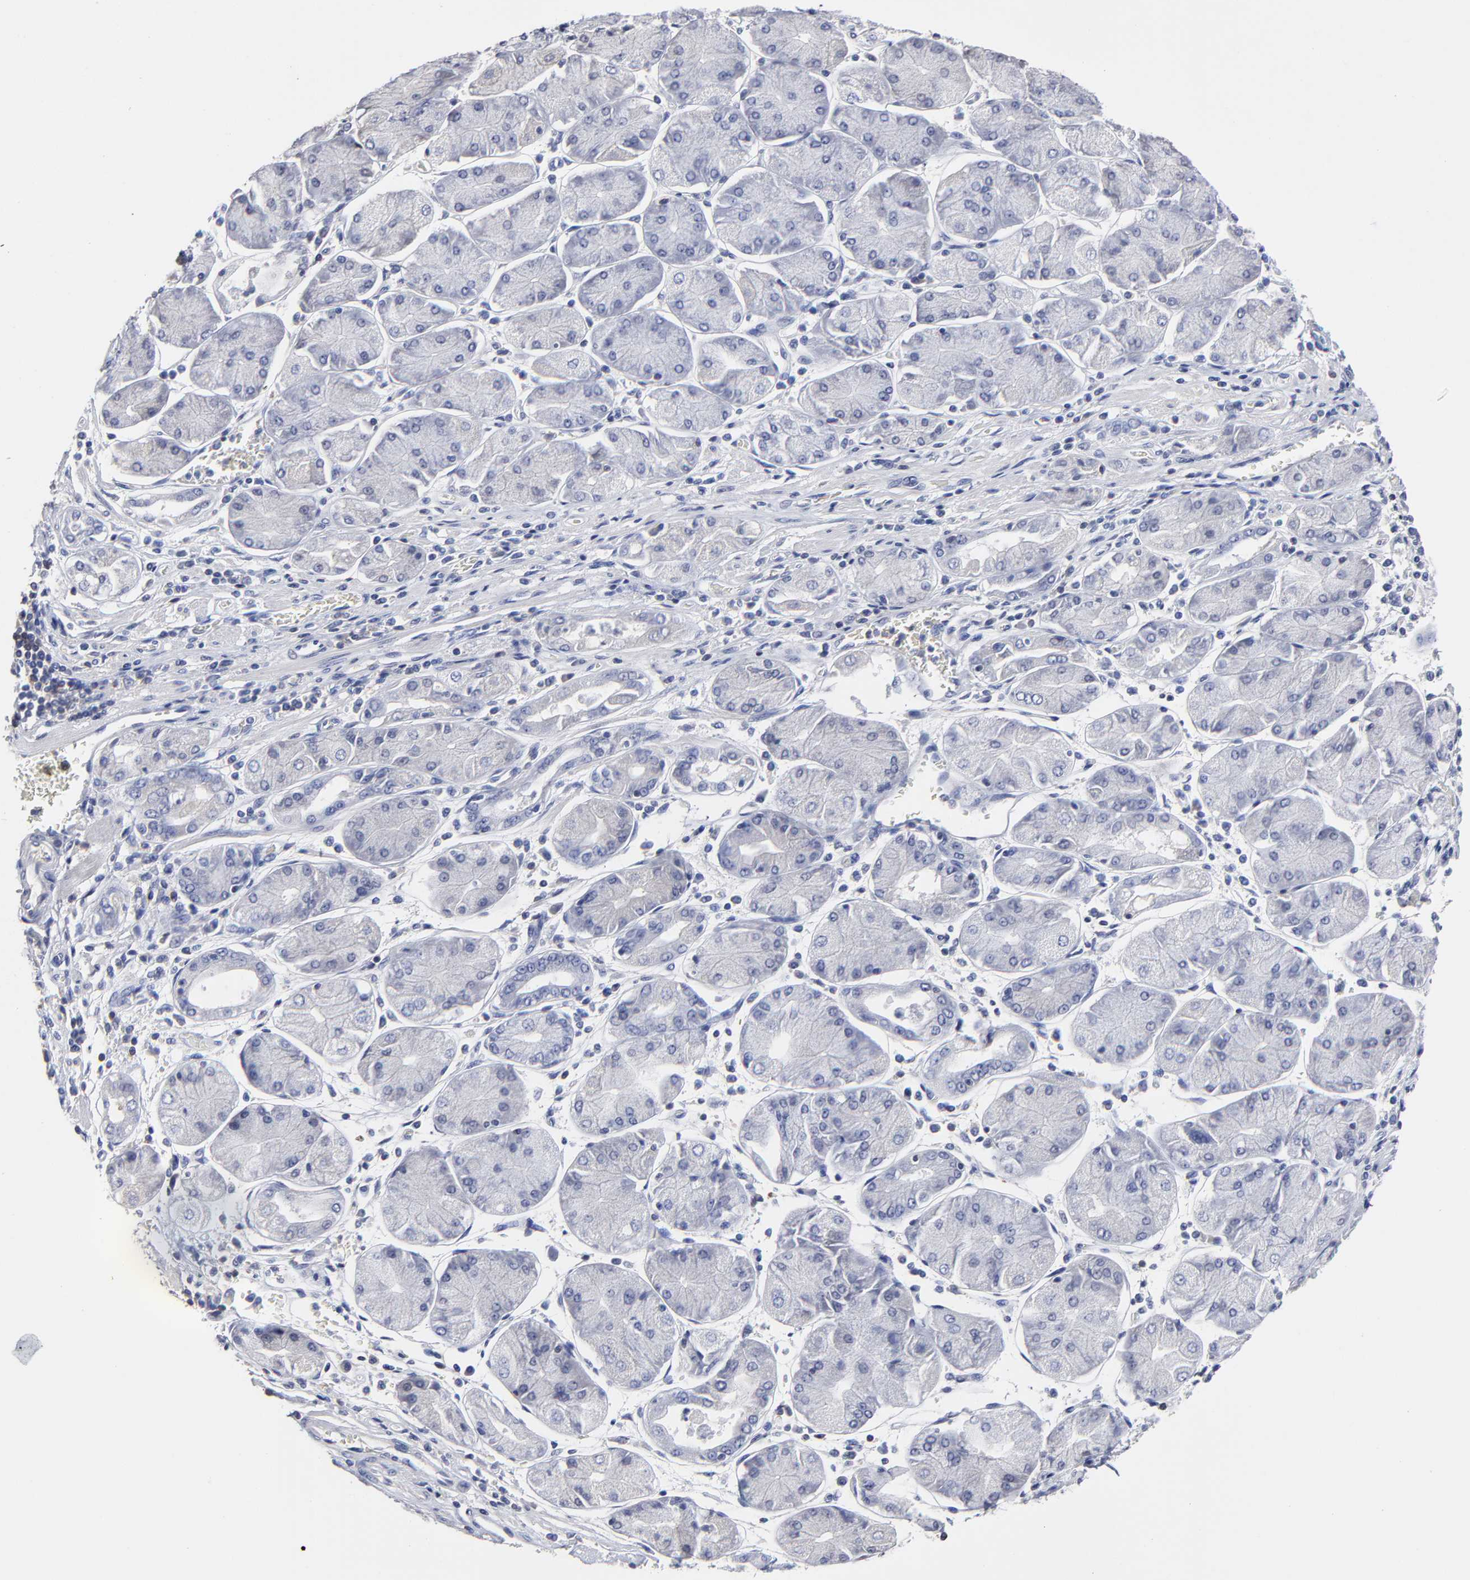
{"staining": {"intensity": "negative", "quantity": "none", "location": "none"}, "tissue": "stomach cancer", "cell_type": "Tumor cells", "image_type": "cancer", "snomed": [{"axis": "morphology", "description": "Normal tissue, NOS"}, {"axis": "morphology", "description": "Adenocarcinoma, NOS"}, {"axis": "topography", "description": "Stomach, upper"}, {"axis": "topography", "description": "Stomach"}], "caption": "This is an immunohistochemistry micrograph of stomach cancer. There is no expression in tumor cells.", "gene": "TRAT1", "patient": {"sex": "male", "age": 59}}